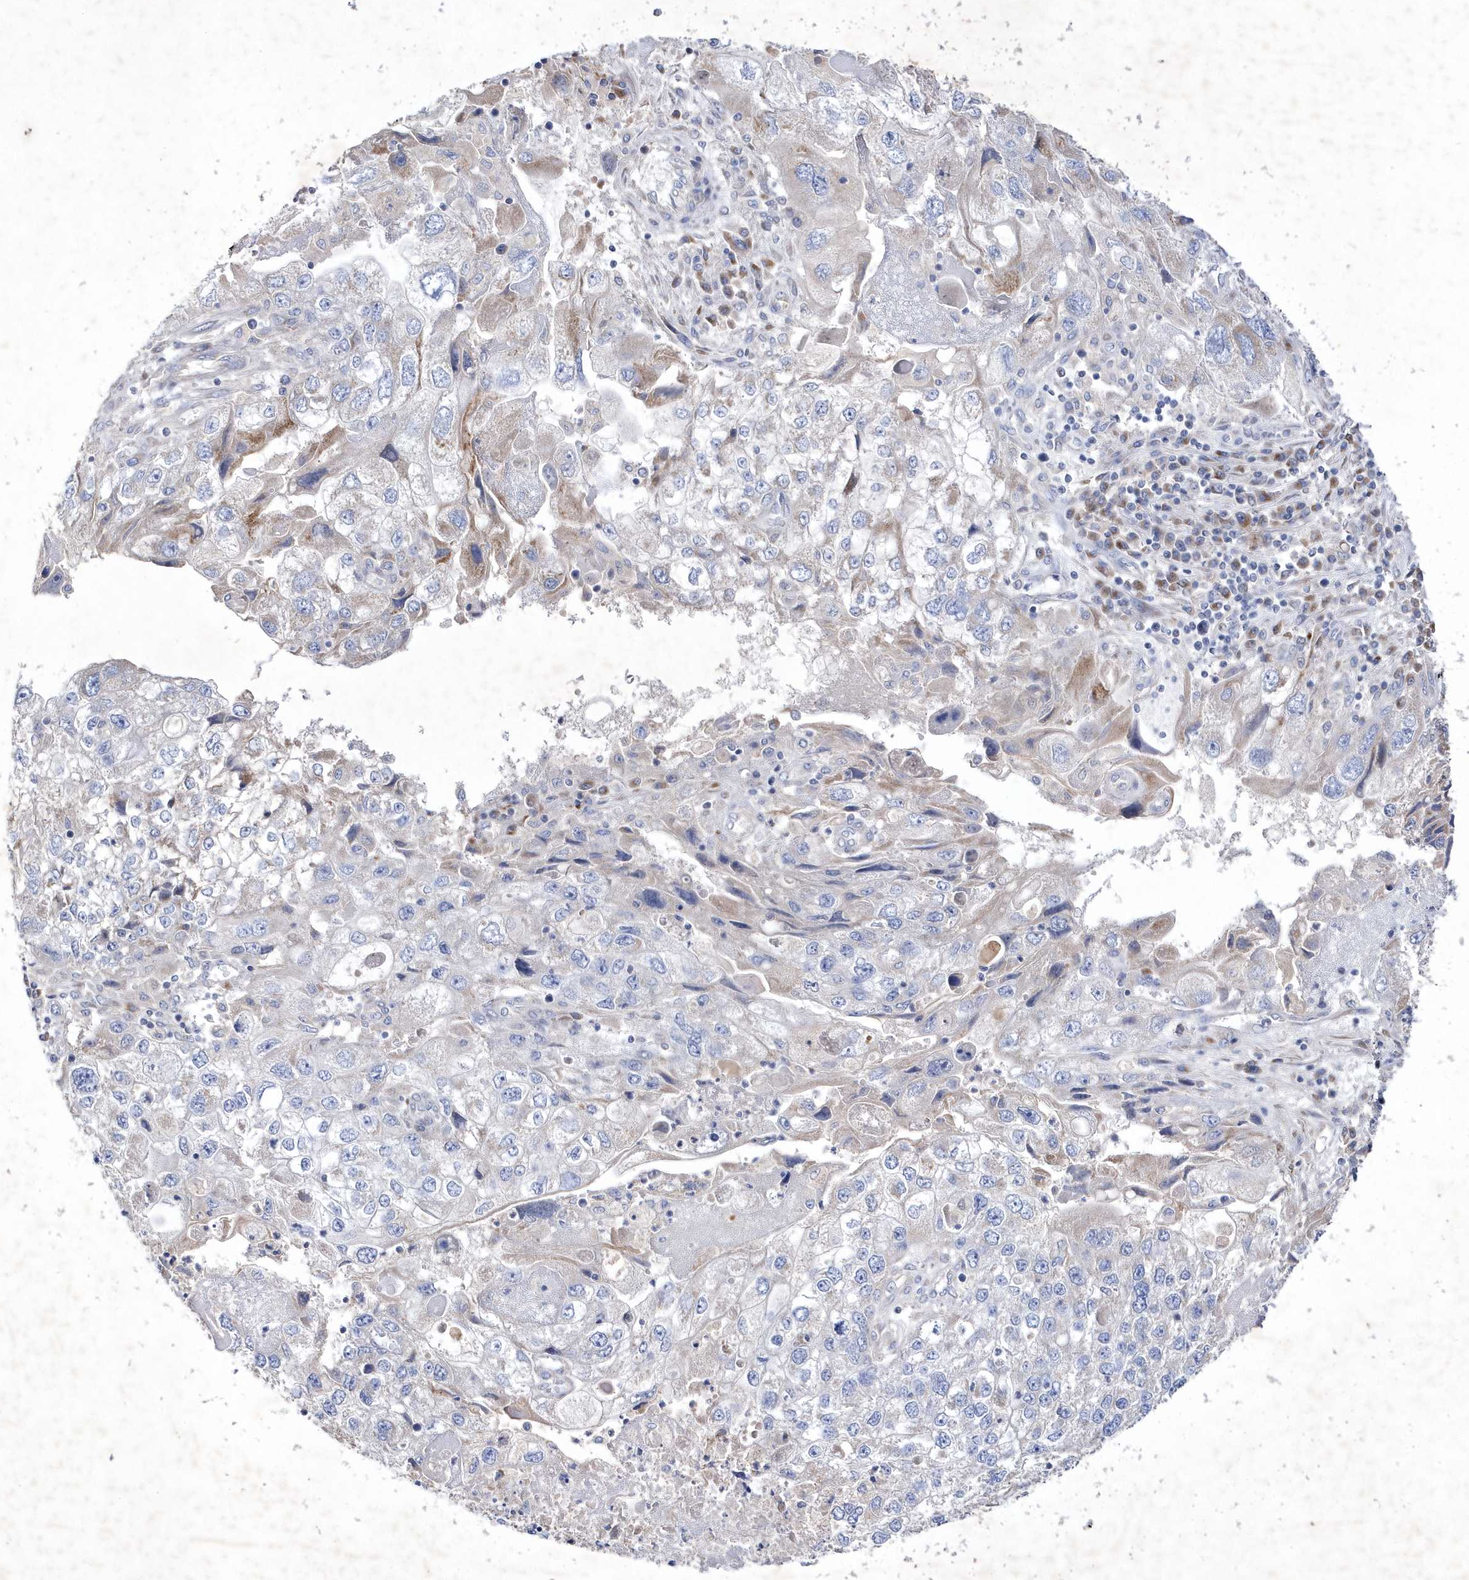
{"staining": {"intensity": "weak", "quantity": "<25%", "location": "cytoplasmic/membranous"}, "tissue": "endometrial cancer", "cell_type": "Tumor cells", "image_type": "cancer", "snomed": [{"axis": "morphology", "description": "Adenocarcinoma, NOS"}, {"axis": "topography", "description": "Endometrium"}], "caption": "High magnification brightfield microscopy of endometrial cancer stained with DAB (brown) and counterstained with hematoxylin (blue): tumor cells show no significant positivity.", "gene": "METTL8", "patient": {"sex": "female", "age": 49}}